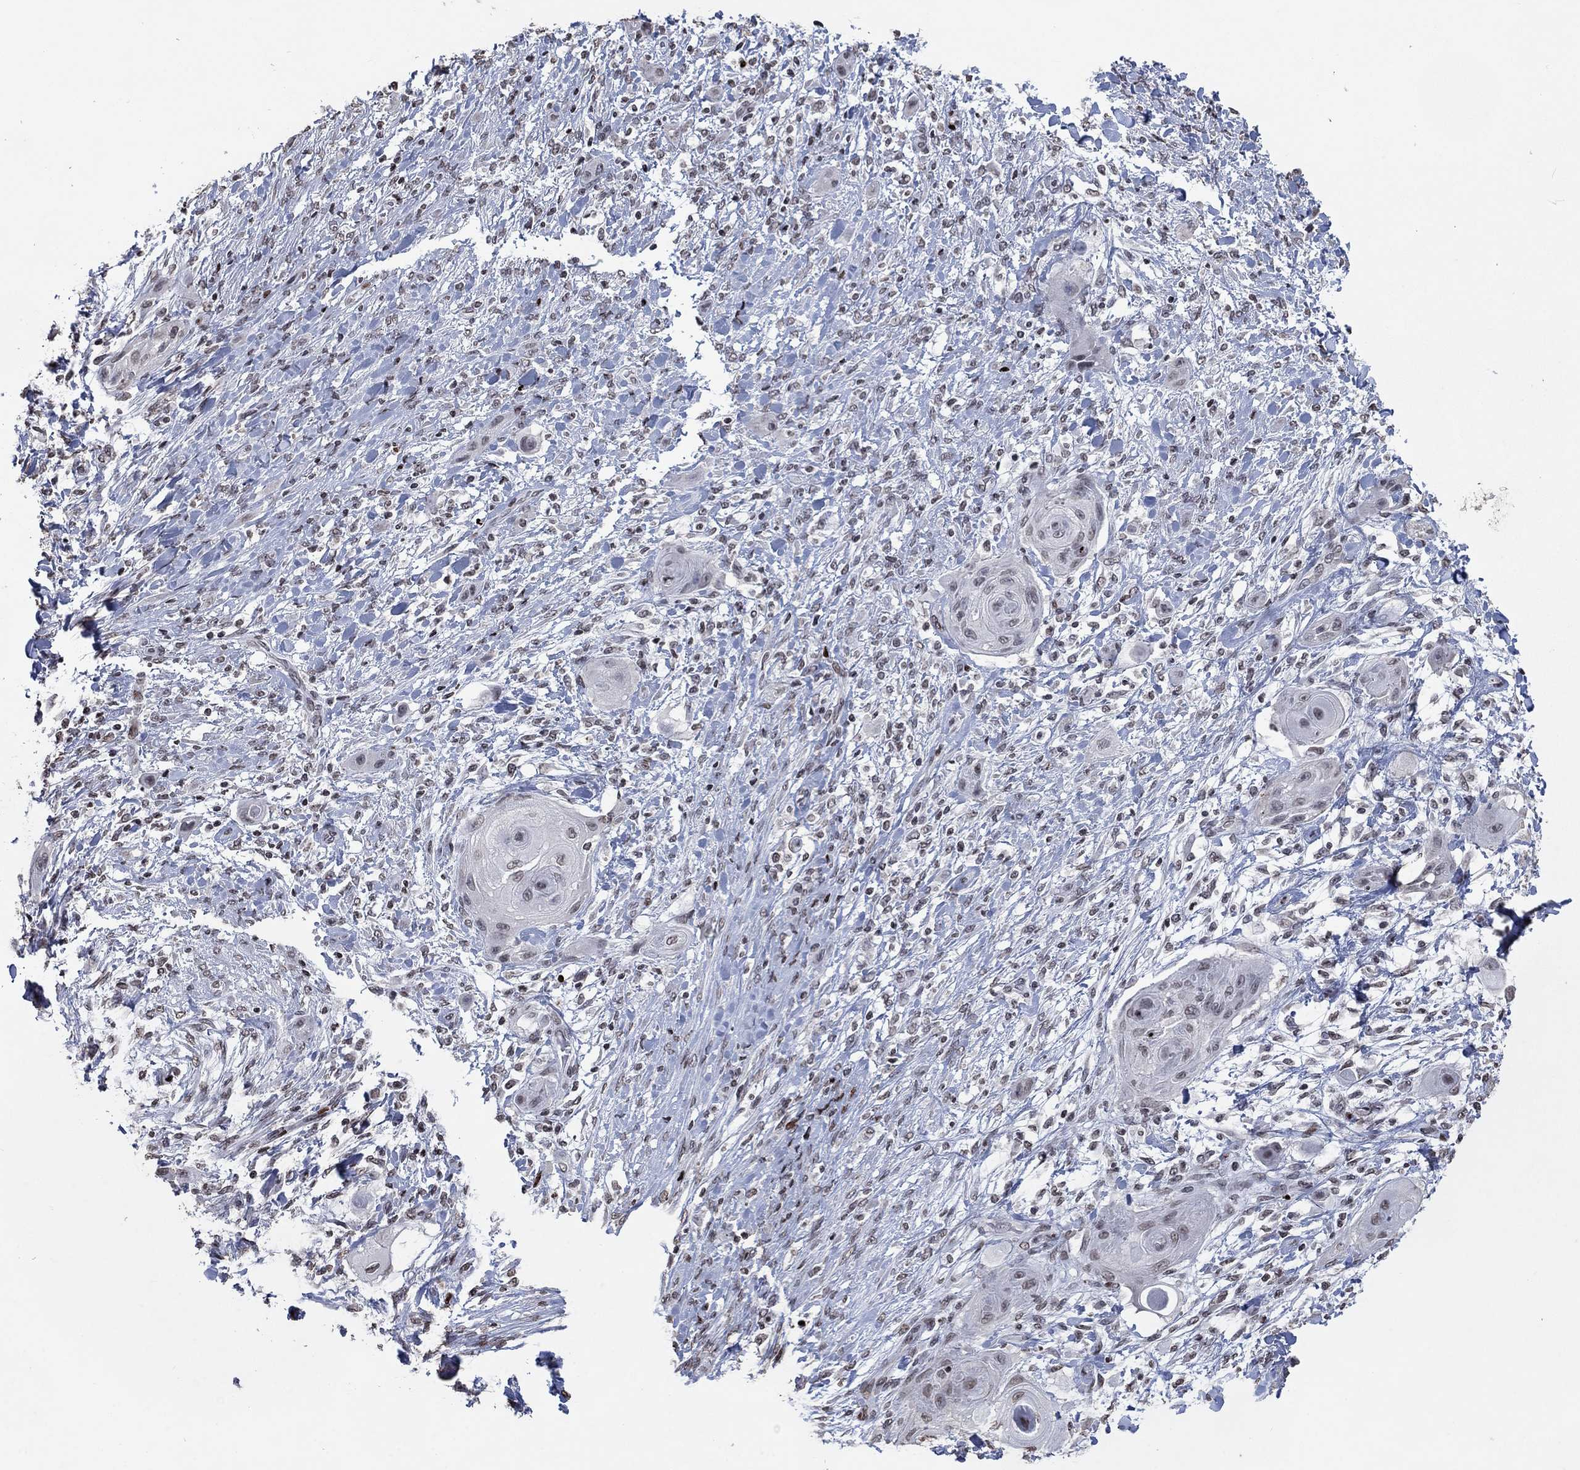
{"staining": {"intensity": "negative", "quantity": "none", "location": "none"}, "tissue": "skin cancer", "cell_type": "Tumor cells", "image_type": "cancer", "snomed": [{"axis": "morphology", "description": "Squamous cell carcinoma, NOS"}, {"axis": "topography", "description": "Skin"}], "caption": "This histopathology image is of squamous cell carcinoma (skin) stained with IHC to label a protein in brown with the nuclei are counter-stained blue. There is no positivity in tumor cells.", "gene": "SRSF3", "patient": {"sex": "male", "age": 62}}